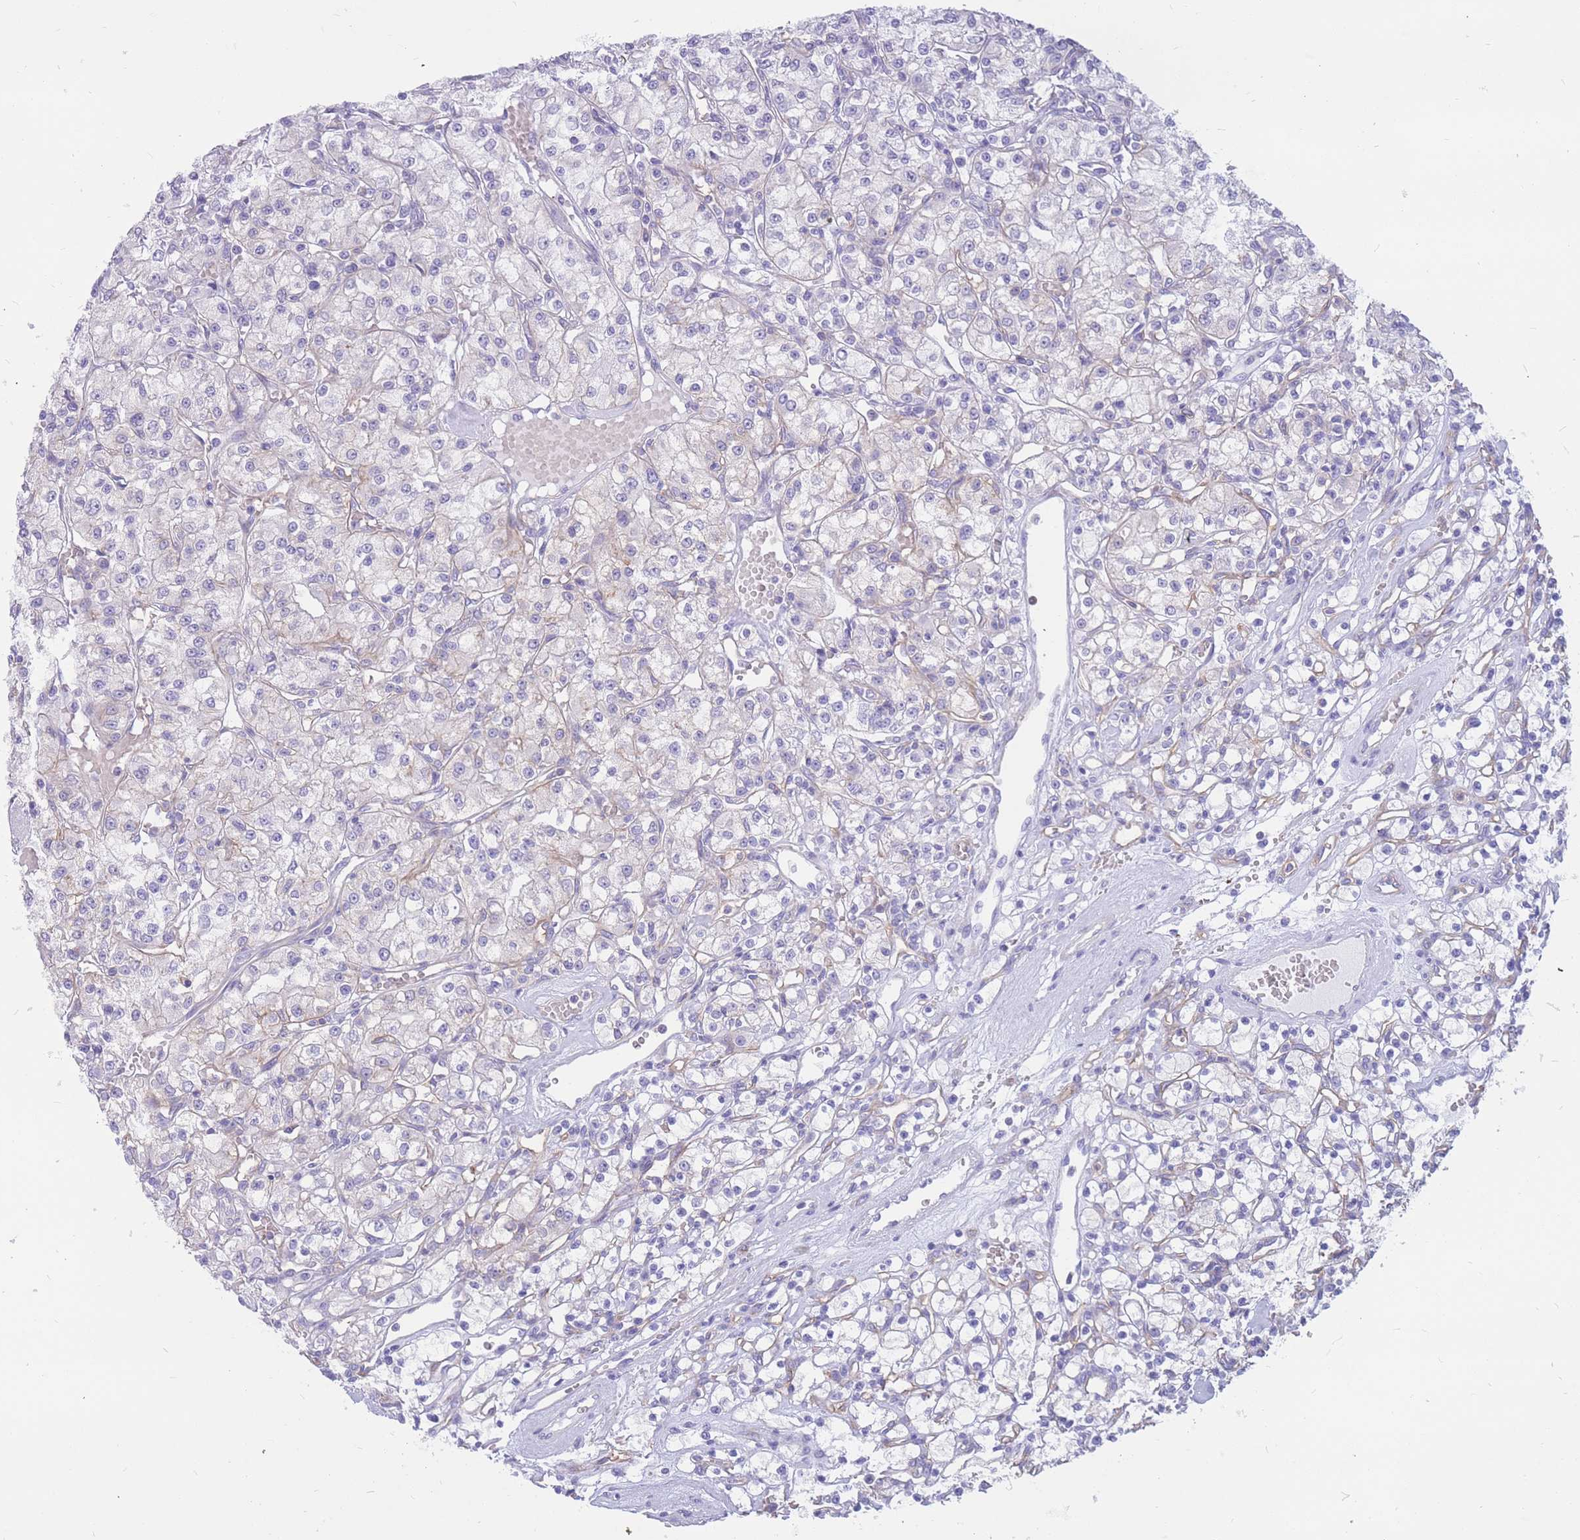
{"staining": {"intensity": "negative", "quantity": "none", "location": "none"}, "tissue": "renal cancer", "cell_type": "Tumor cells", "image_type": "cancer", "snomed": [{"axis": "morphology", "description": "Adenocarcinoma, NOS"}, {"axis": "topography", "description": "Kidney"}], "caption": "High power microscopy image of an immunohistochemistry image of renal cancer, revealing no significant positivity in tumor cells.", "gene": "ADD2", "patient": {"sex": "female", "age": 59}}